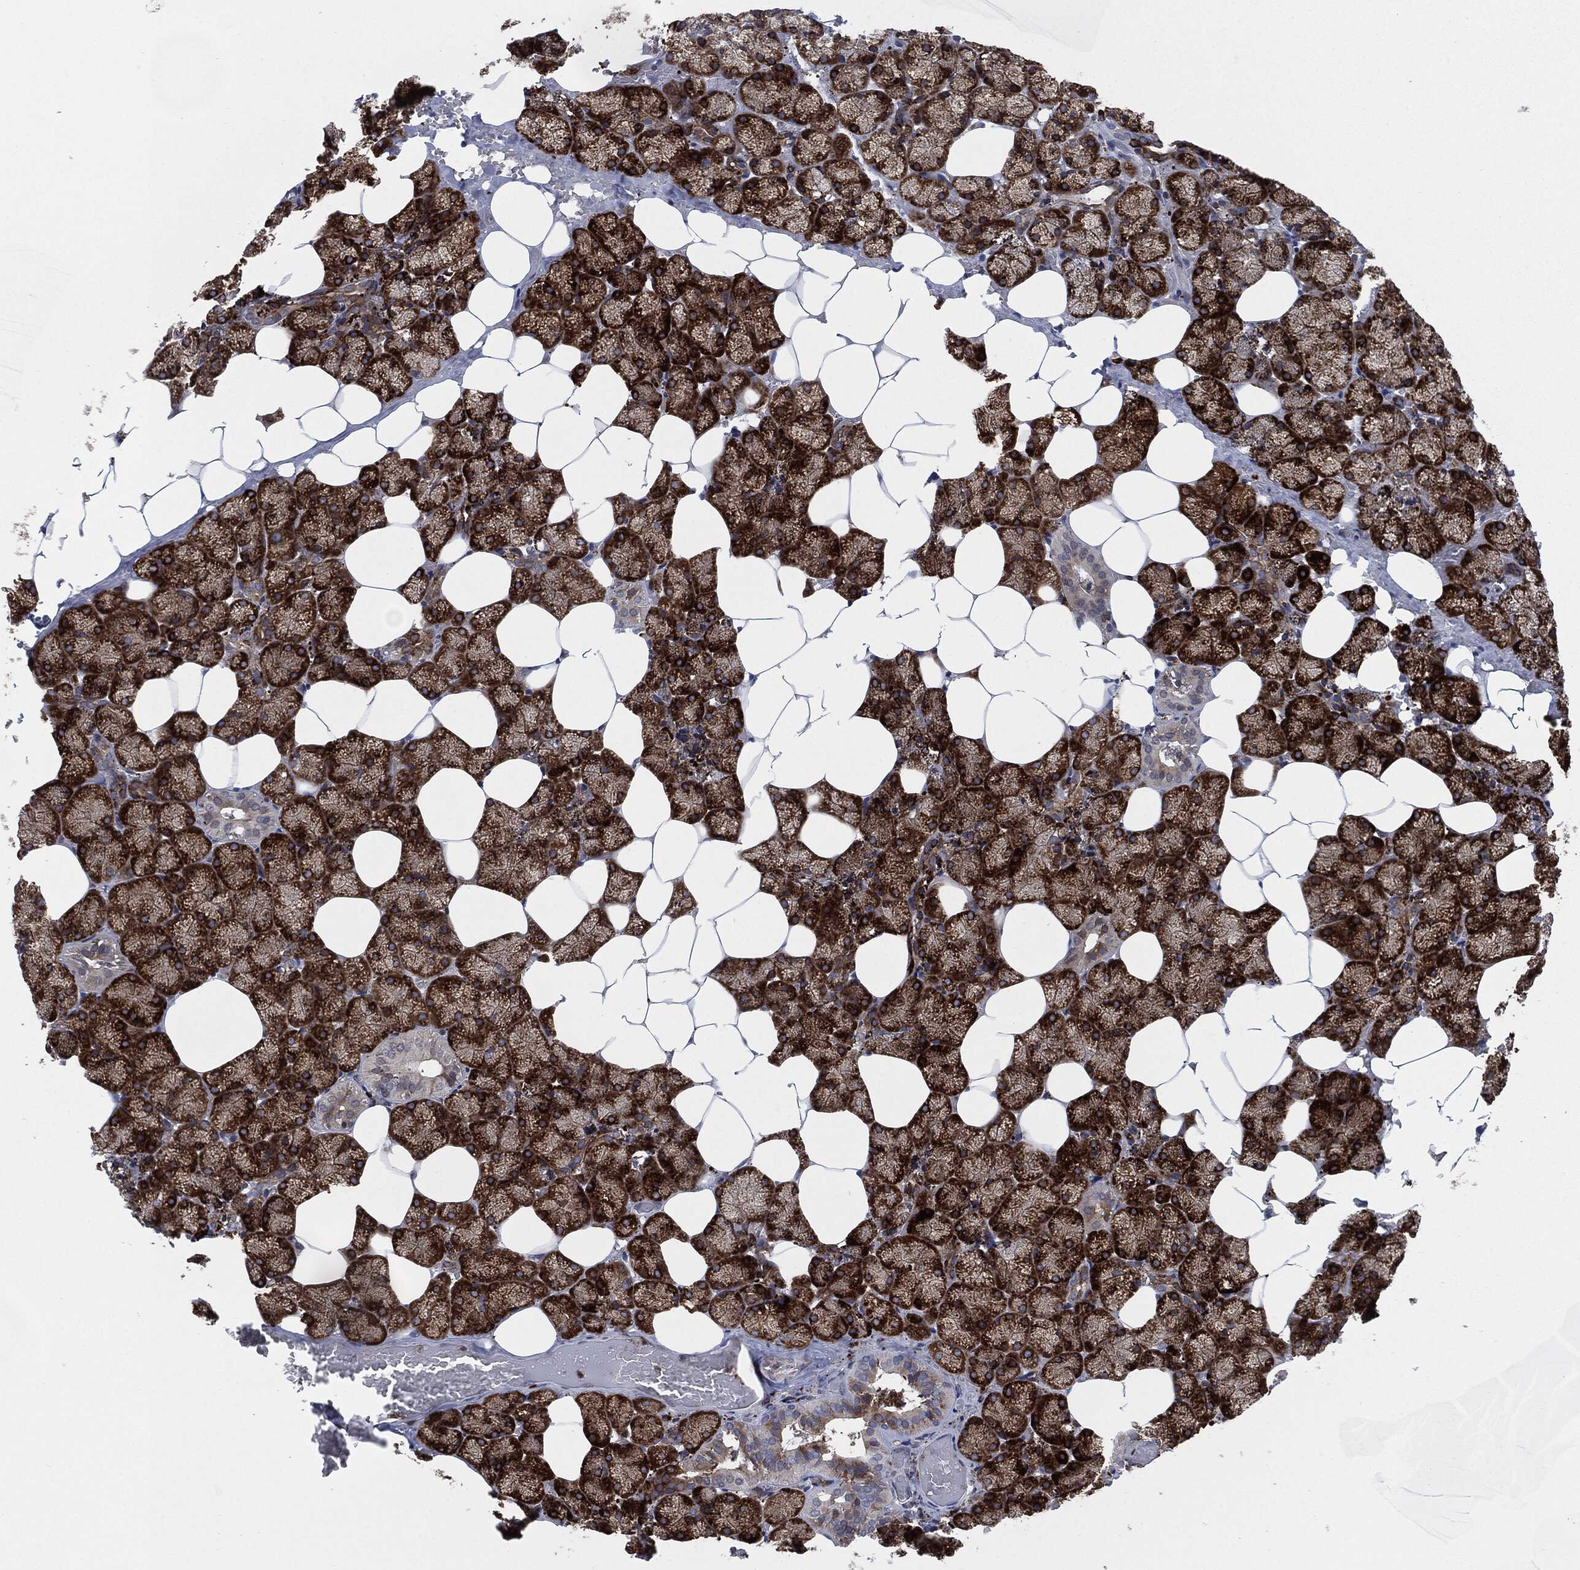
{"staining": {"intensity": "strong", "quantity": ">75%", "location": "cytoplasmic/membranous"}, "tissue": "salivary gland", "cell_type": "Glandular cells", "image_type": "normal", "snomed": [{"axis": "morphology", "description": "Normal tissue, NOS"}, {"axis": "topography", "description": "Salivary gland"}], "caption": "A high-resolution image shows immunohistochemistry (IHC) staining of benign salivary gland, which exhibits strong cytoplasmic/membranous staining in approximately >75% of glandular cells. (DAB IHC with brightfield microscopy, high magnification).", "gene": "CALR", "patient": {"sex": "male", "age": 38}}